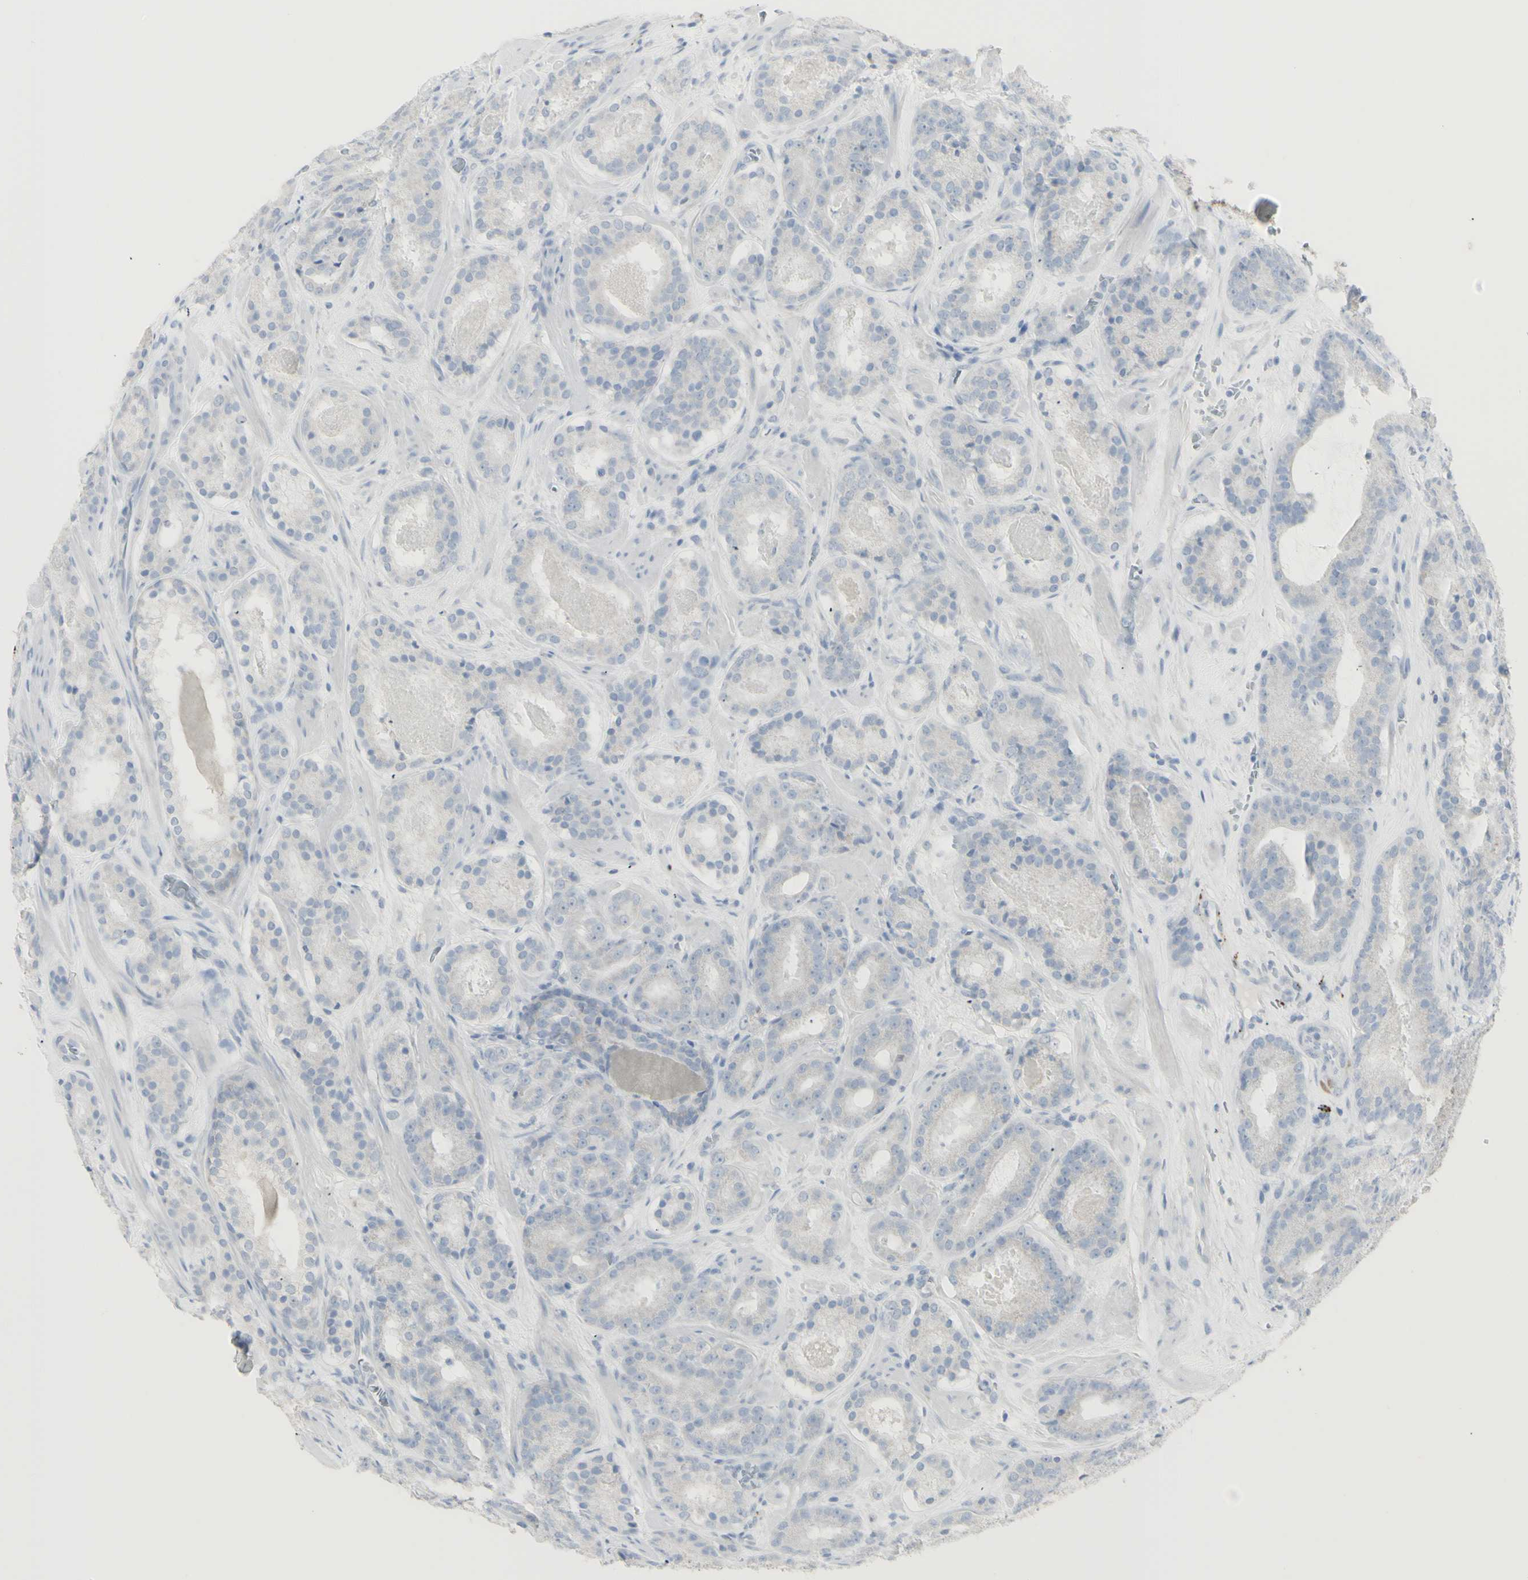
{"staining": {"intensity": "negative", "quantity": "none", "location": "none"}, "tissue": "prostate cancer", "cell_type": "Tumor cells", "image_type": "cancer", "snomed": [{"axis": "morphology", "description": "Adenocarcinoma, Low grade"}, {"axis": "topography", "description": "Prostate"}], "caption": "Prostate cancer stained for a protein using immunohistochemistry (IHC) exhibits no expression tumor cells.", "gene": "ENSG00000198211", "patient": {"sex": "male", "age": 69}}